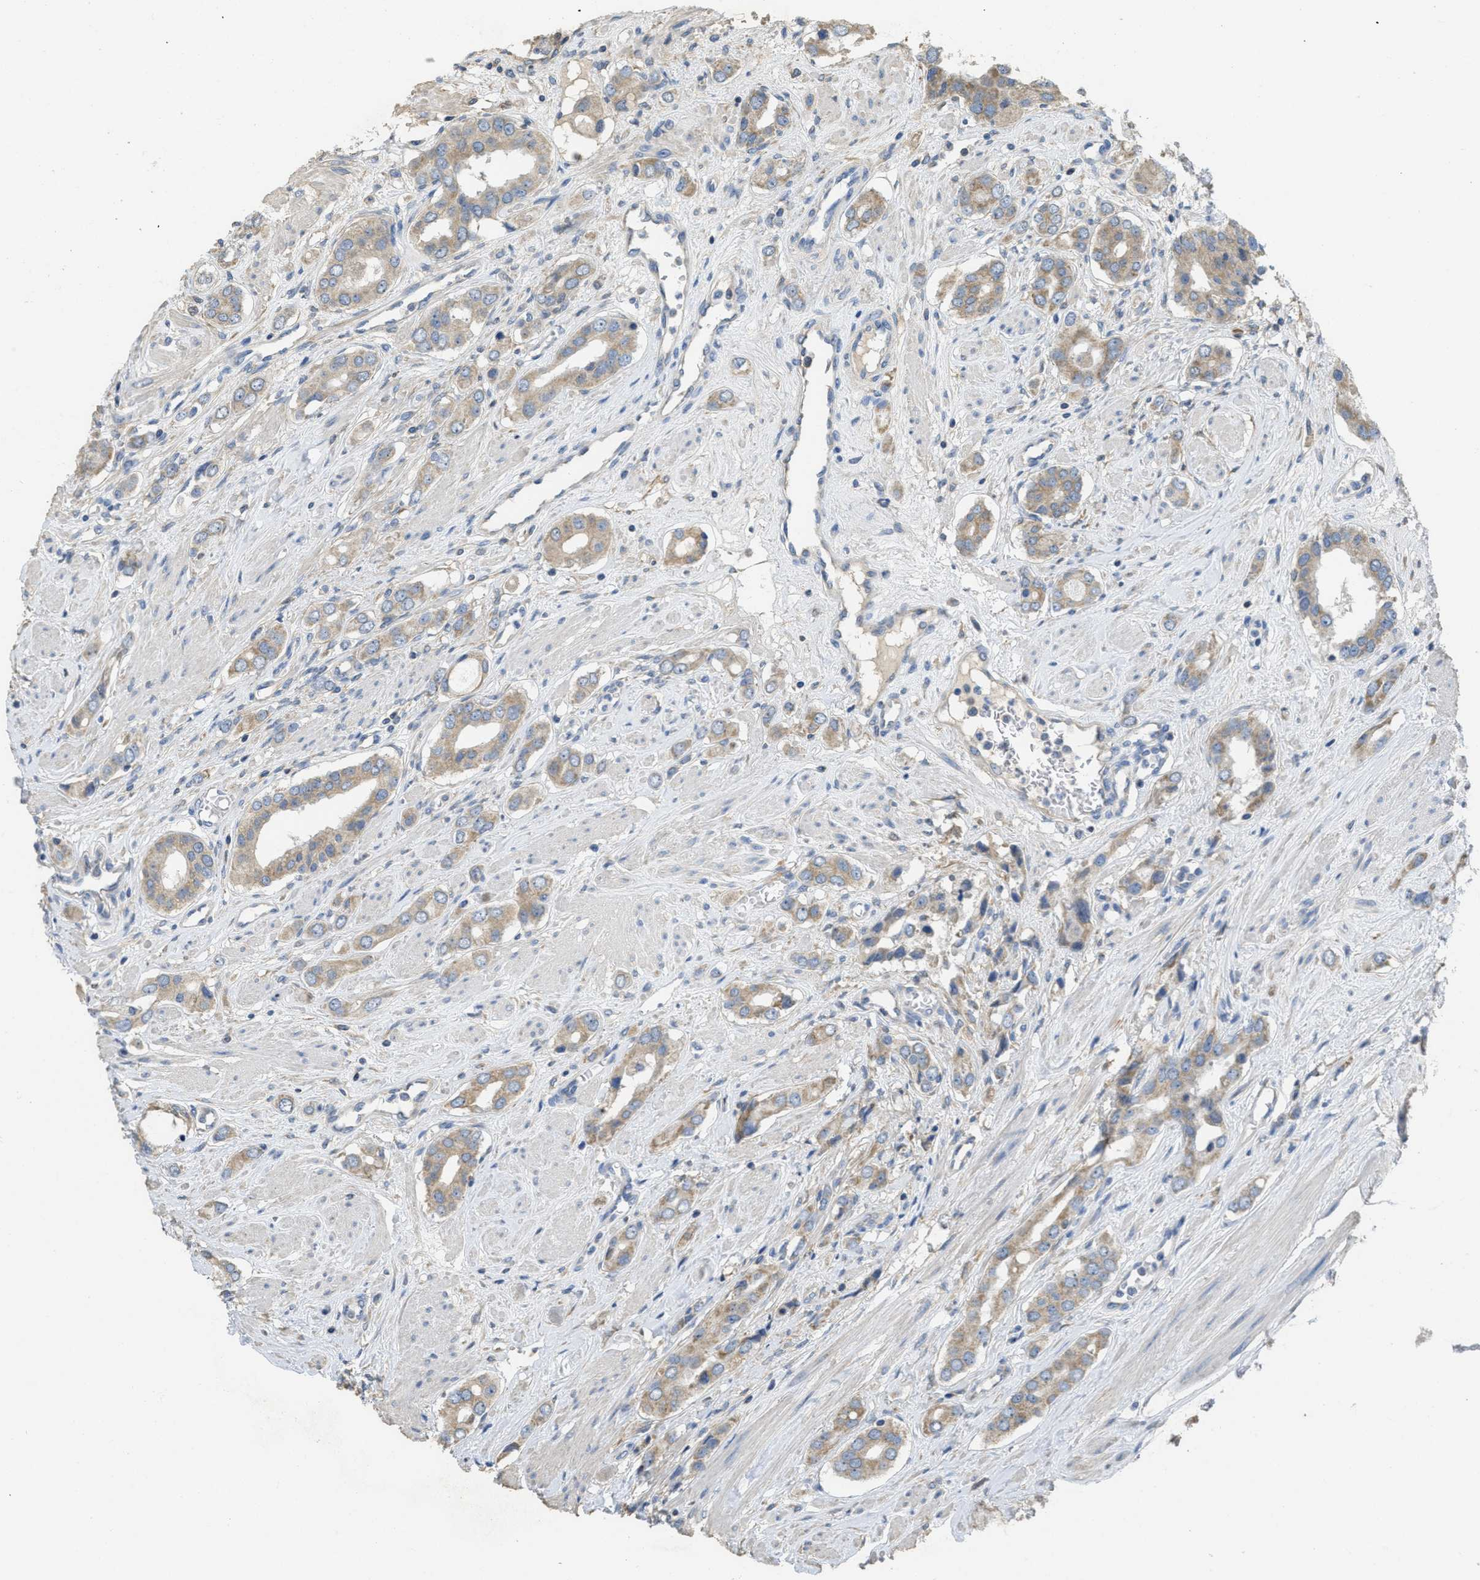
{"staining": {"intensity": "moderate", "quantity": ">75%", "location": "cytoplasmic/membranous"}, "tissue": "prostate cancer", "cell_type": "Tumor cells", "image_type": "cancer", "snomed": [{"axis": "morphology", "description": "Adenocarcinoma, High grade"}, {"axis": "topography", "description": "Prostate"}], "caption": "This micrograph exhibits adenocarcinoma (high-grade) (prostate) stained with IHC to label a protein in brown. The cytoplasmic/membranous of tumor cells show moderate positivity for the protein. Nuclei are counter-stained blue.", "gene": "SFXN2", "patient": {"sex": "male", "age": 52}}